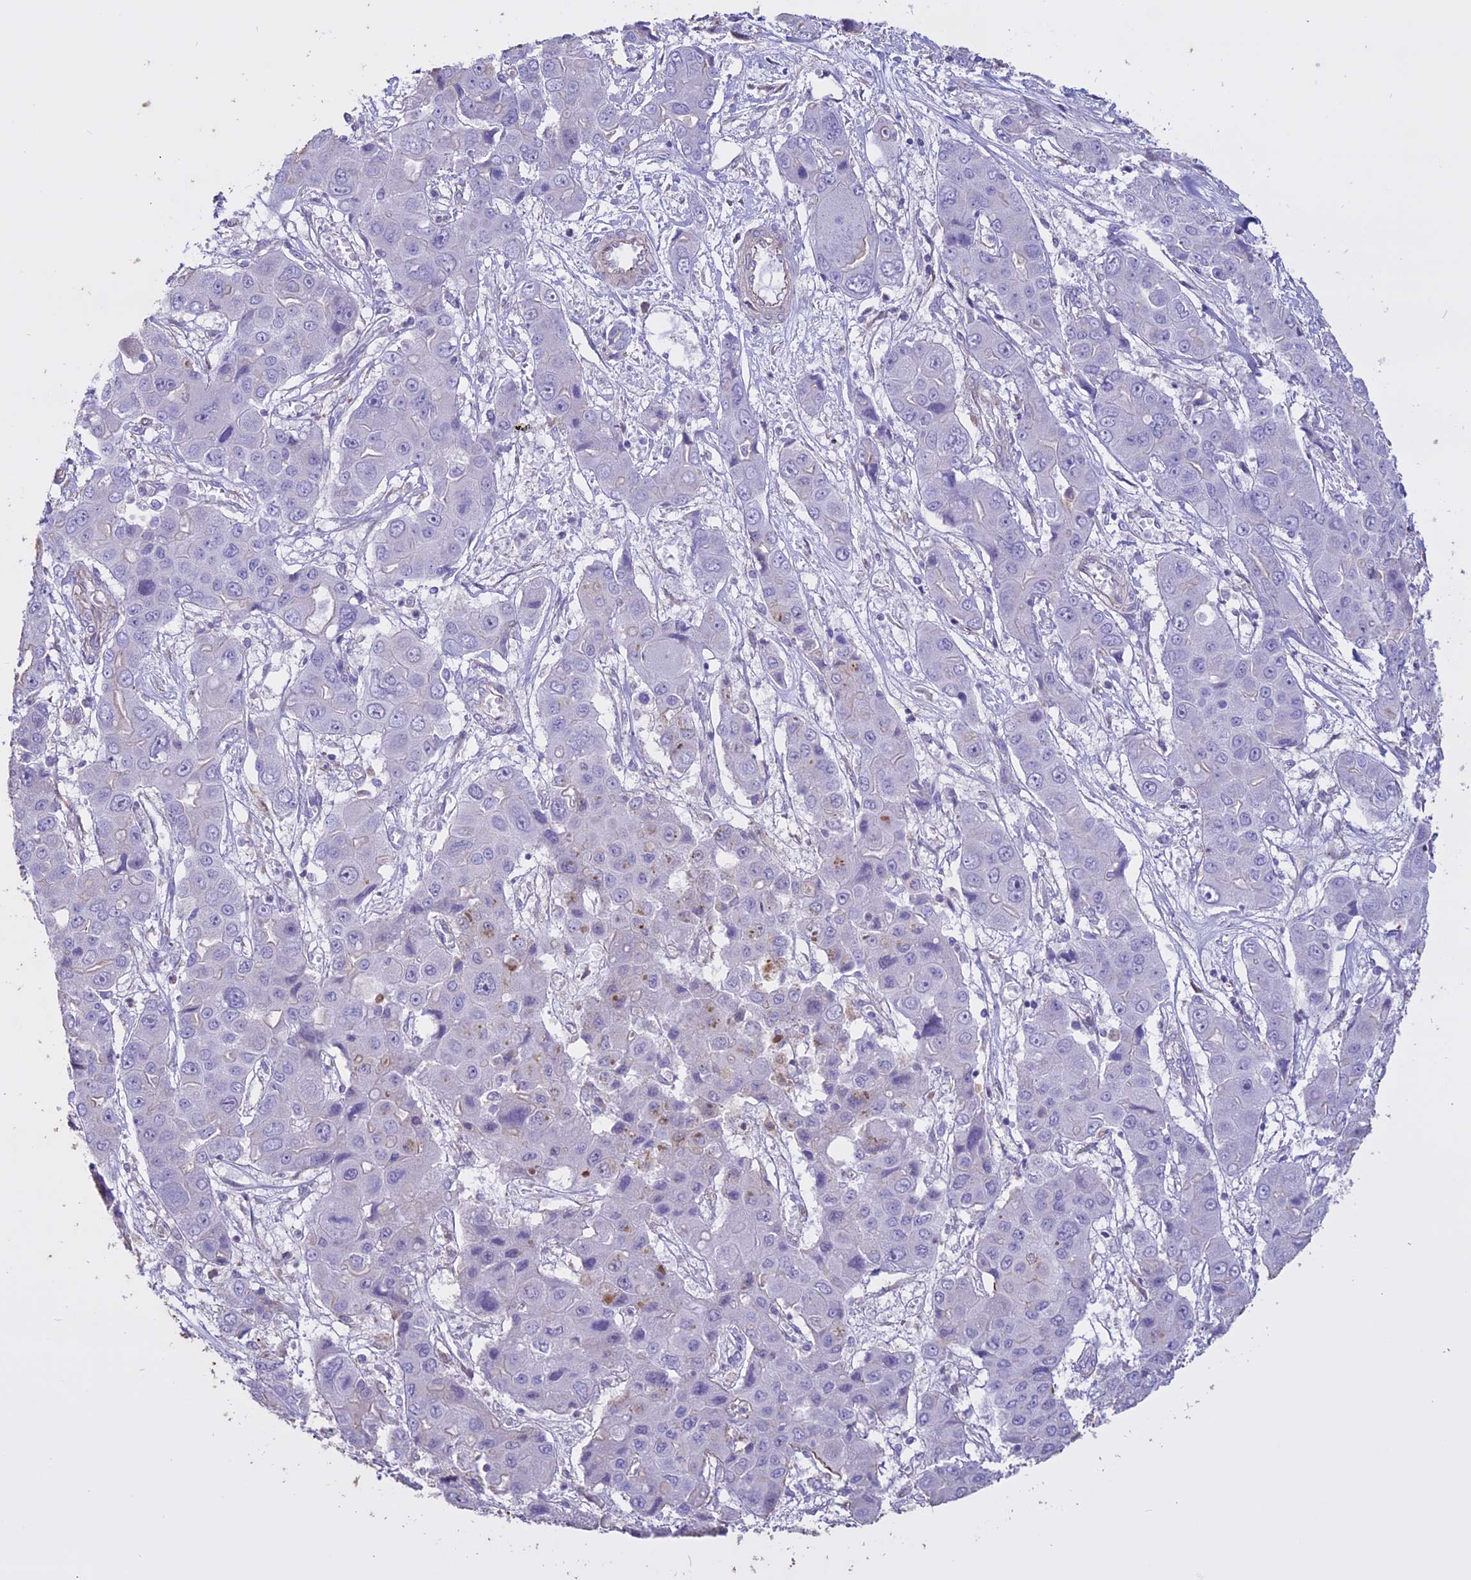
{"staining": {"intensity": "negative", "quantity": "none", "location": "none"}, "tissue": "liver cancer", "cell_type": "Tumor cells", "image_type": "cancer", "snomed": [{"axis": "morphology", "description": "Cholangiocarcinoma"}, {"axis": "topography", "description": "Liver"}], "caption": "There is no significant expression in tumor cells of liver cancer. (DAB IHC, high magnification).", "gene": "CCDC148", "patient": {"sex": "male", "age": 67}}